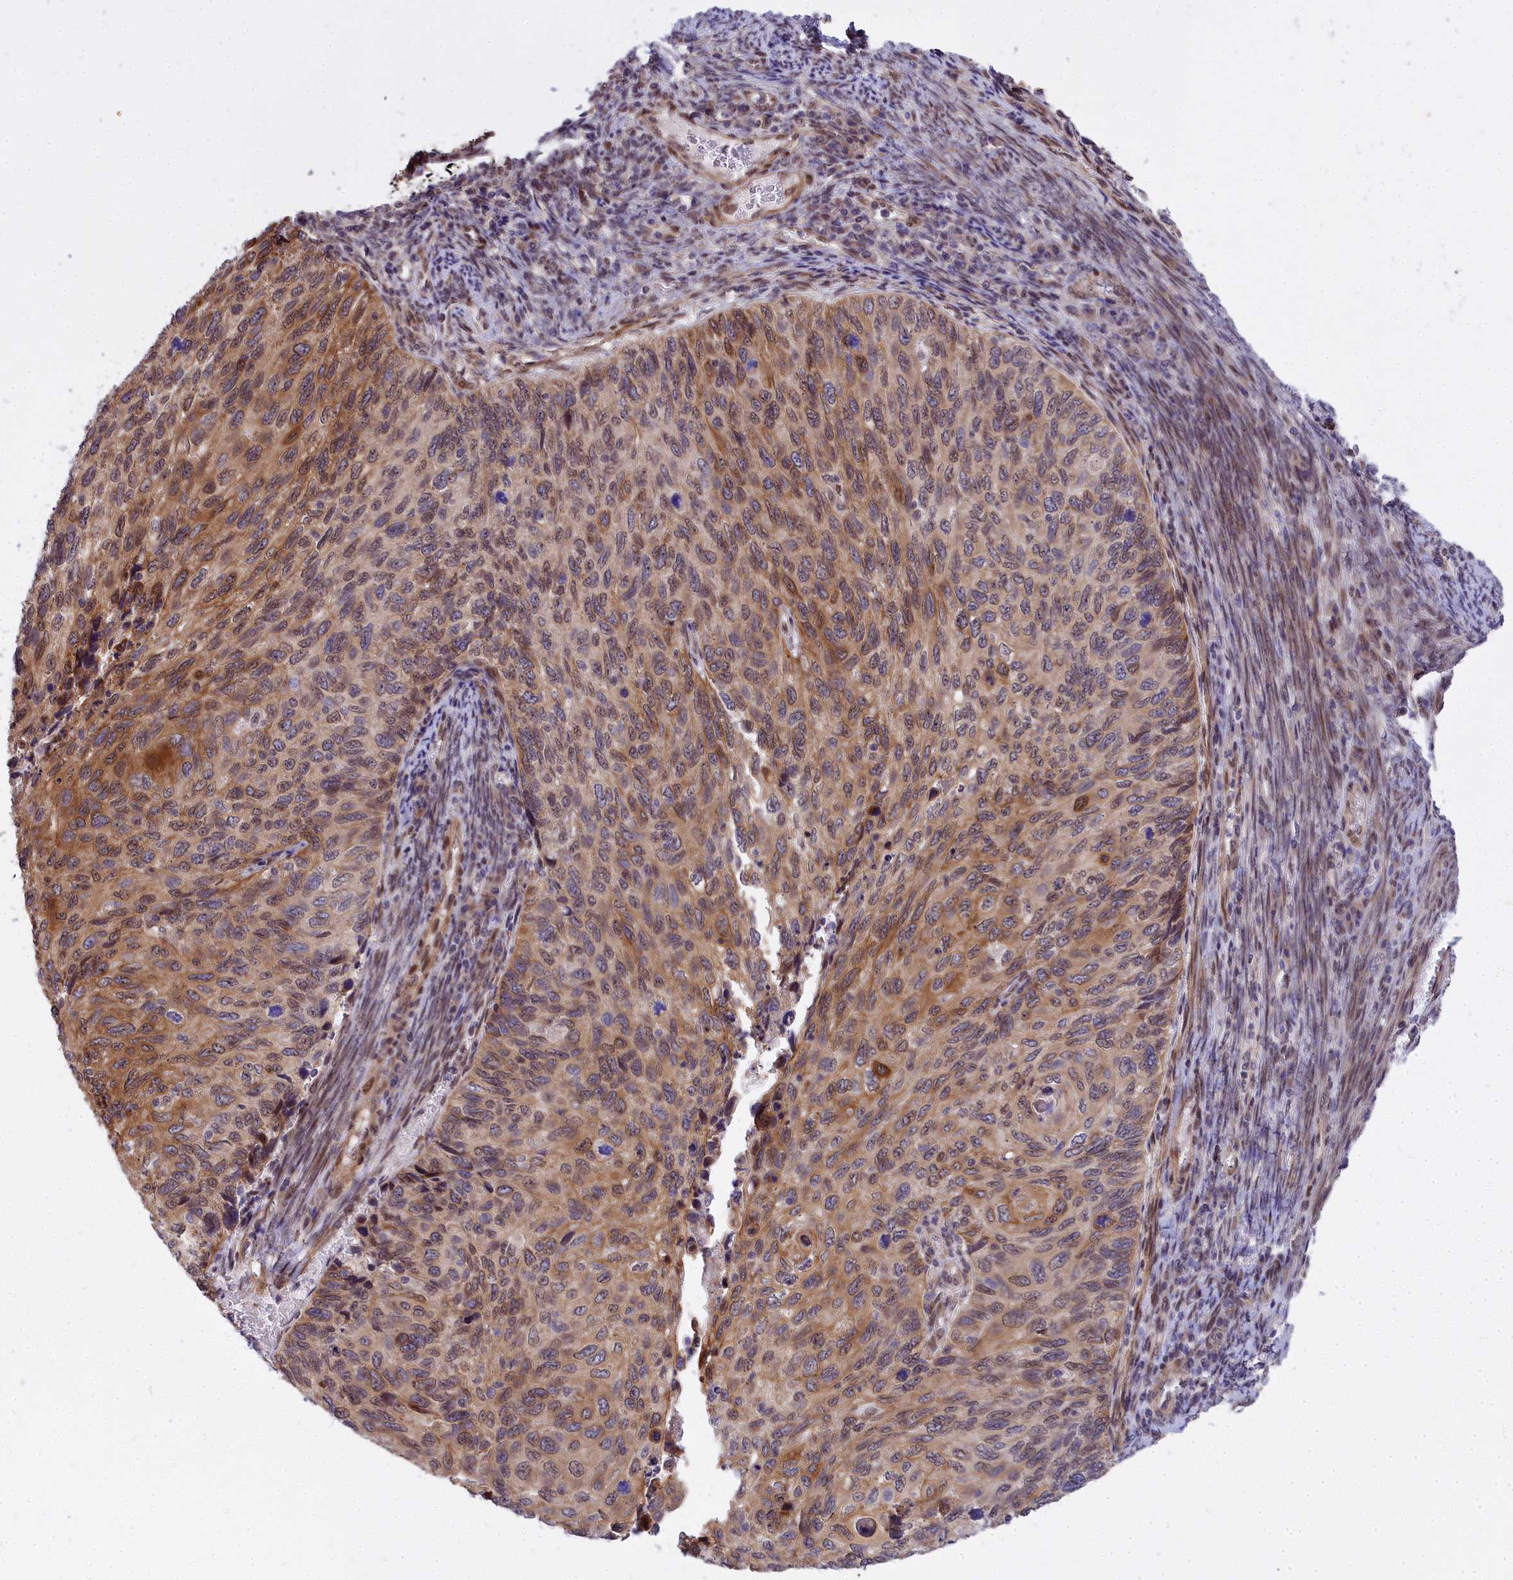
{"staining": {"intensity": "moderate", "quantity": "25%-75%", "location": "cytoplasmic/membranous"}, "tissue": "cervical cancer", "cell_type": "Tumor cells", "image_type": "cancer", "snomed": [{"axis": "morphology", "description": "Squamous cell carcinoma, NOS"}, {"axis": "topography", "description": "Cervix"}], "caption": "IHC photomicrograph of neoplastic tissue: squamous cell carcinoma (cervical) stained using immunohistochemistry reveals medium levels of moderate protein expression localized specifically in the cytoplasmic/membranous of tumor cells, appearing as a cytoplasmic/membranous brown color.", "gene": "ABCB8", "patient": {"sex": "female", "age": 70}}